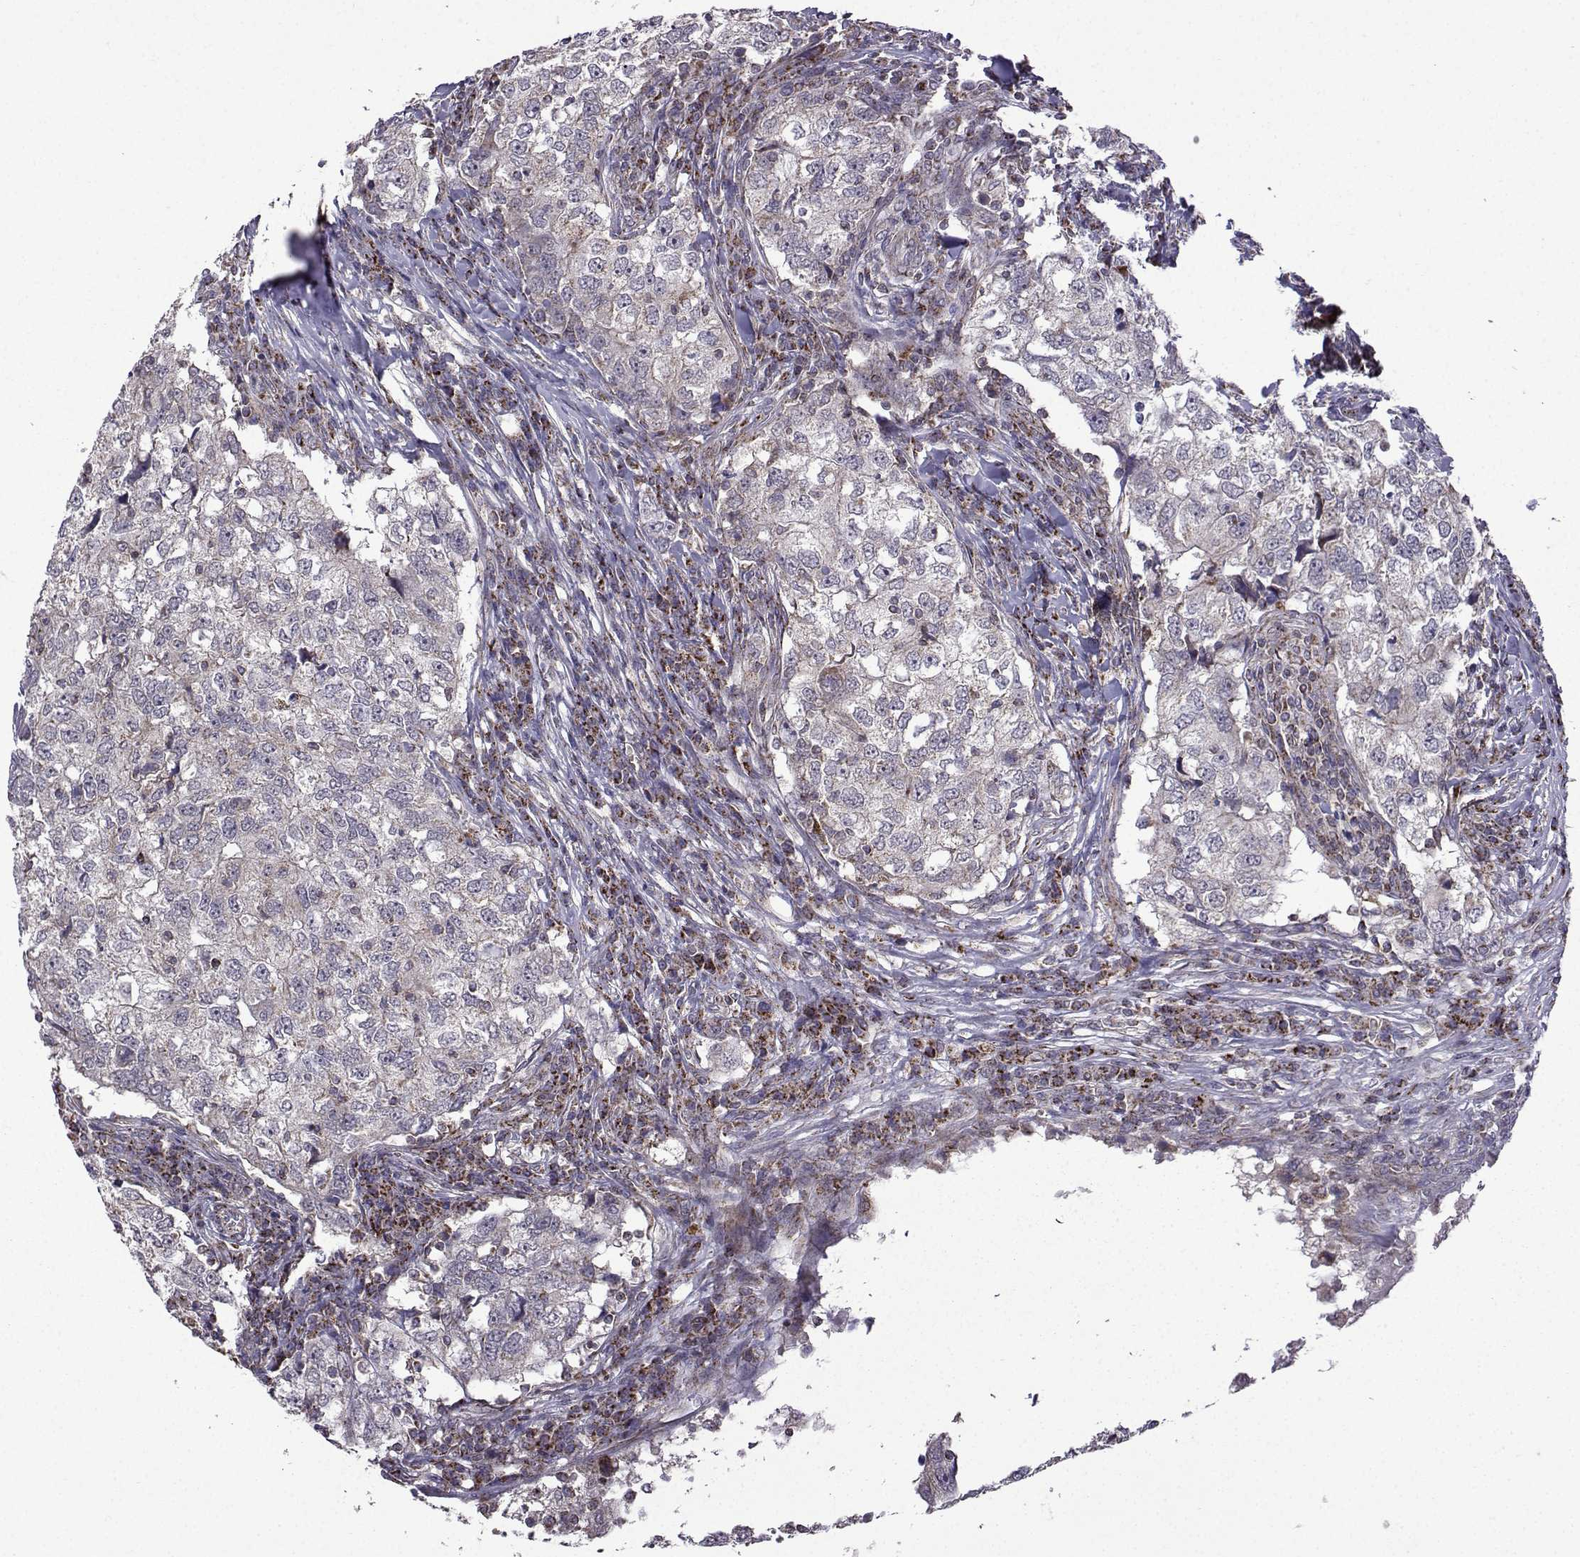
{"staining": {"intensity": "negative", "quantity": "none", "location": "none"}, "tissue": "breast cancer", "cell_type": "Tumor cells", "image_type": "cancer", "snomed": [{"axis": "morphology", "description": "Duct carcinoma"}, {"axis": "topography", "description": "Breast"}], "caption": "High magnification brightfield microscopy of breast cancer (infiltrating ductal carcinoma) stained with DAB (brown) and counterstained with hematoxylin (blue): tumor cells show no significant positivity.", "gene": "TAB2", "patient": {"sex": "female", "age": 30}}